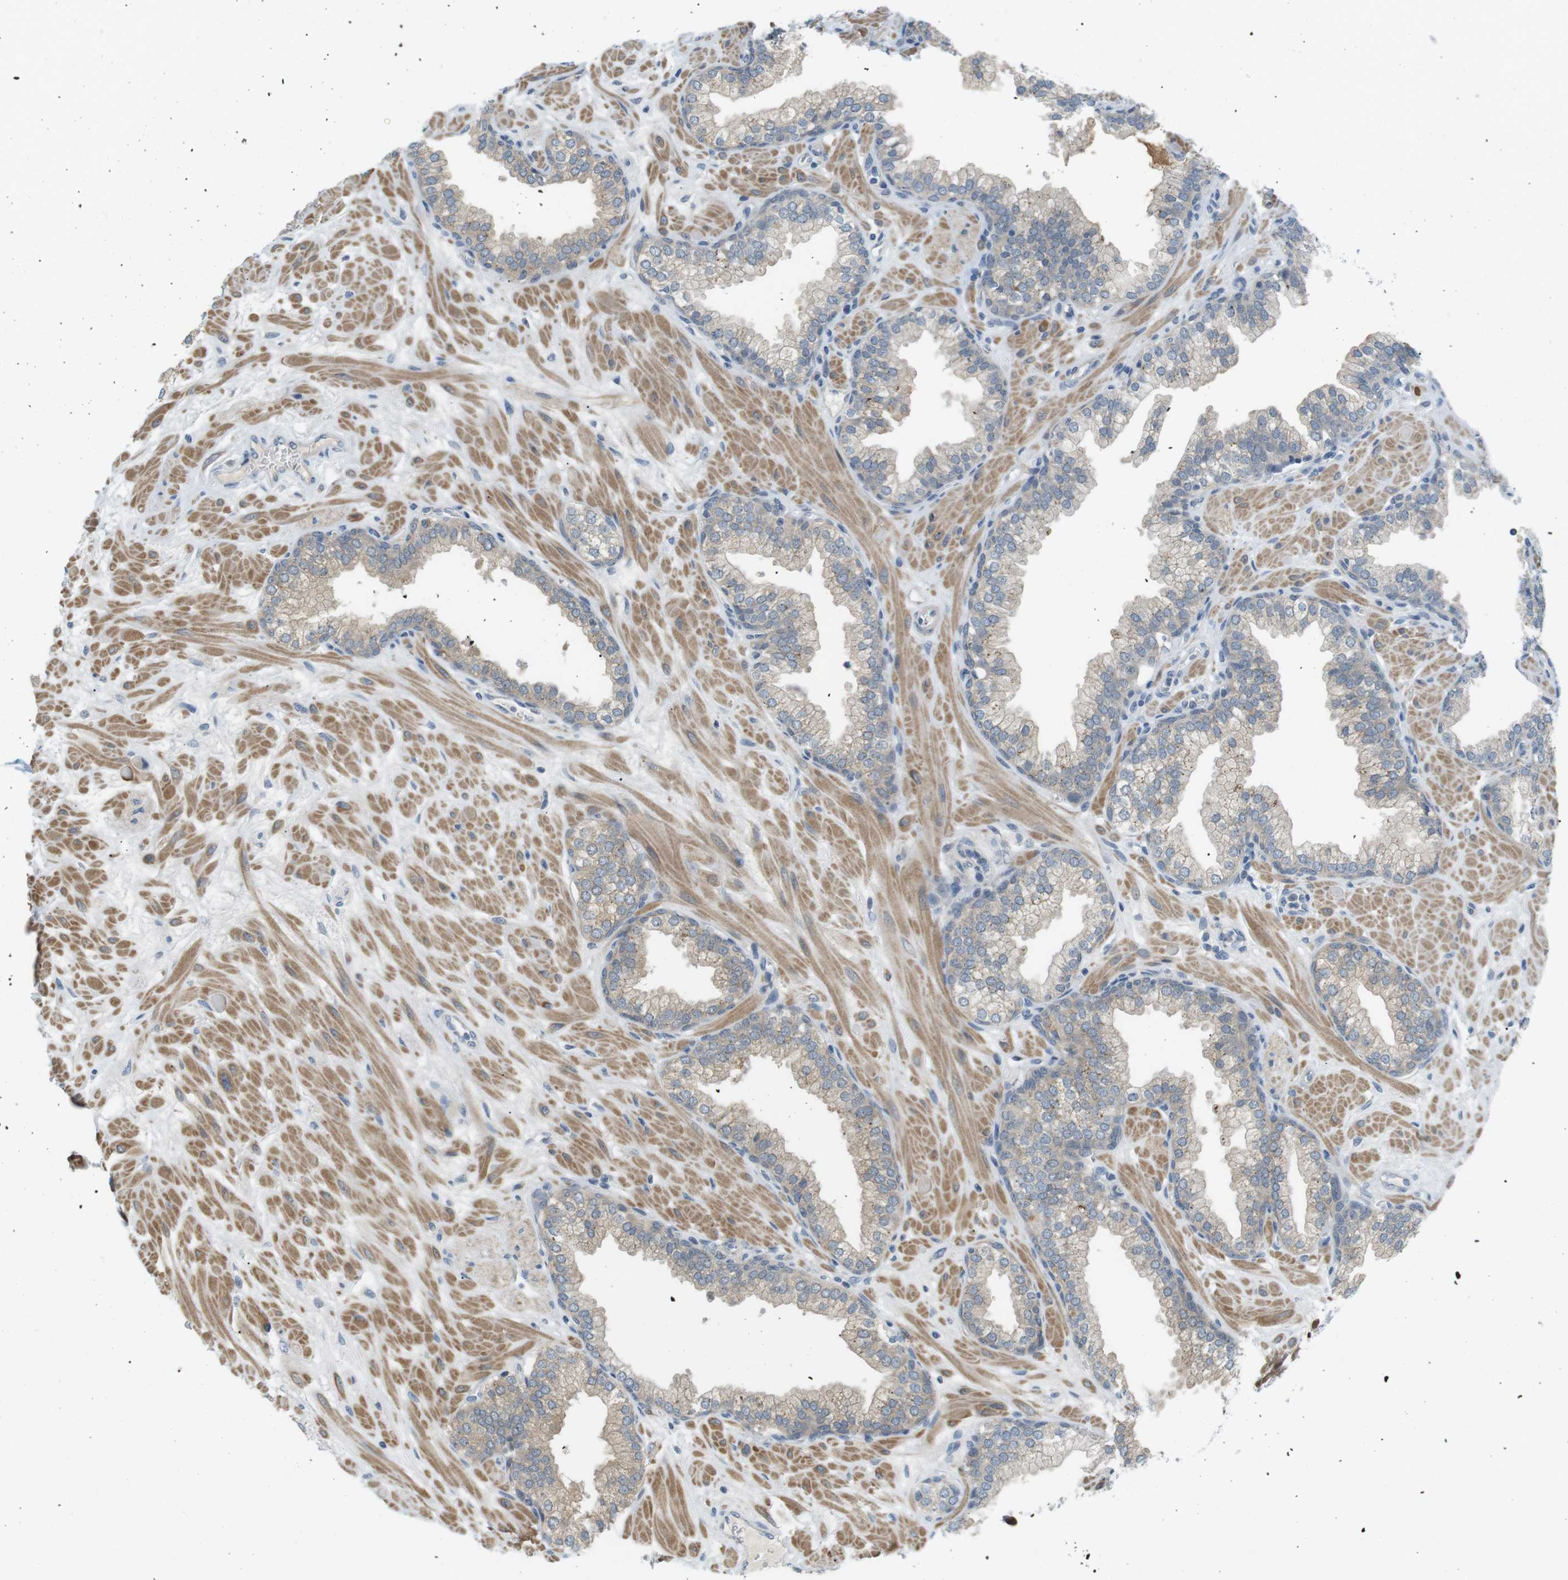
{"staining": {"intensity": "negative", "quantity": "none", "location": "none"}, "tissue": "prostate", "cell_type": "Glandular cells", "image_type": "normal", "snomed": [{"axis": "morphology", "description": "Normal tissue, NOS"}, {"axis": "morphology", "description": "Urothelial carcinoma, Low grade"}, {"axis": "topography", "description": "Urinary bladder"}, {"axis": "topography", "description": "Prostate"}], "caption": "High magnification brightfield microscopy of benign prostate stained with DAB (3,3'-diaminobenzidine) (brown) and counterstained with hematoxylin (blue): glandular cells show no significant expression.", "gene": "RTN3", "patient": {"sex": "male", "age": 60}}